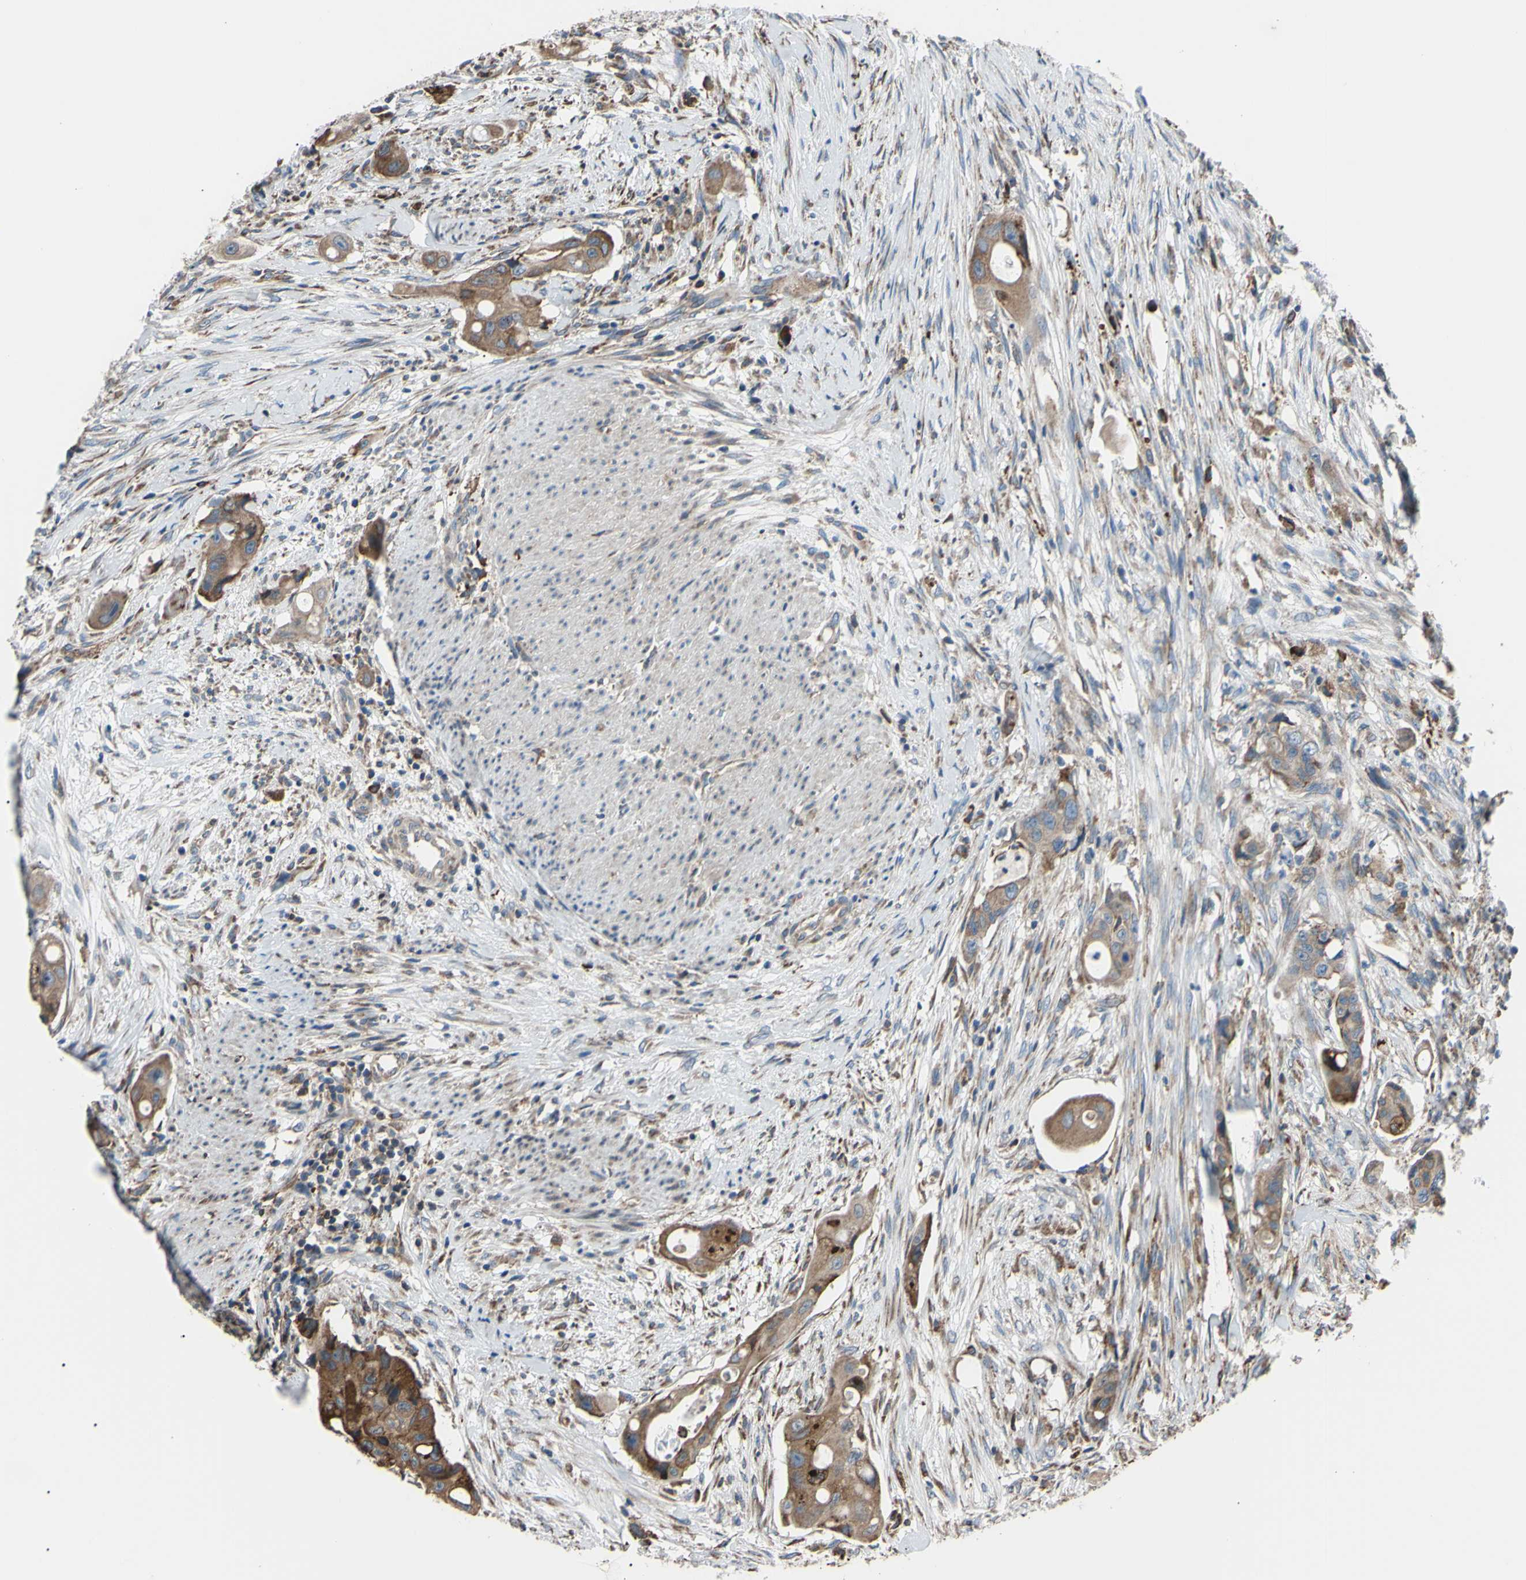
{"staining": {"intensity": "moderate", "quantity": ">75%", "location": "cytoplasmic/membranous"}, "tissue": "colorectal cancer", "cell_type": "Tumor cells", "image_type": "cancer", "snomed": [{"axis": "morphology", "description": "Adenocarcinoma, NOS"}, {"axis": "topography", "description": "Colon"}], "caption": "Protein analysis of adenocarcinoma (colorectal) tissue exhibits moderate cytoplasmic/membranous positivity in about >75% of tumor cells. The staining was performed using DAB (3,3'-diaminobenzidine) to visualize the protein expression in brown, while the nuclei were stained in blue with hematoxylin (Magnification: 20x).", "gene": "BMF", "patient": {"sex": "female", "age": 57}}